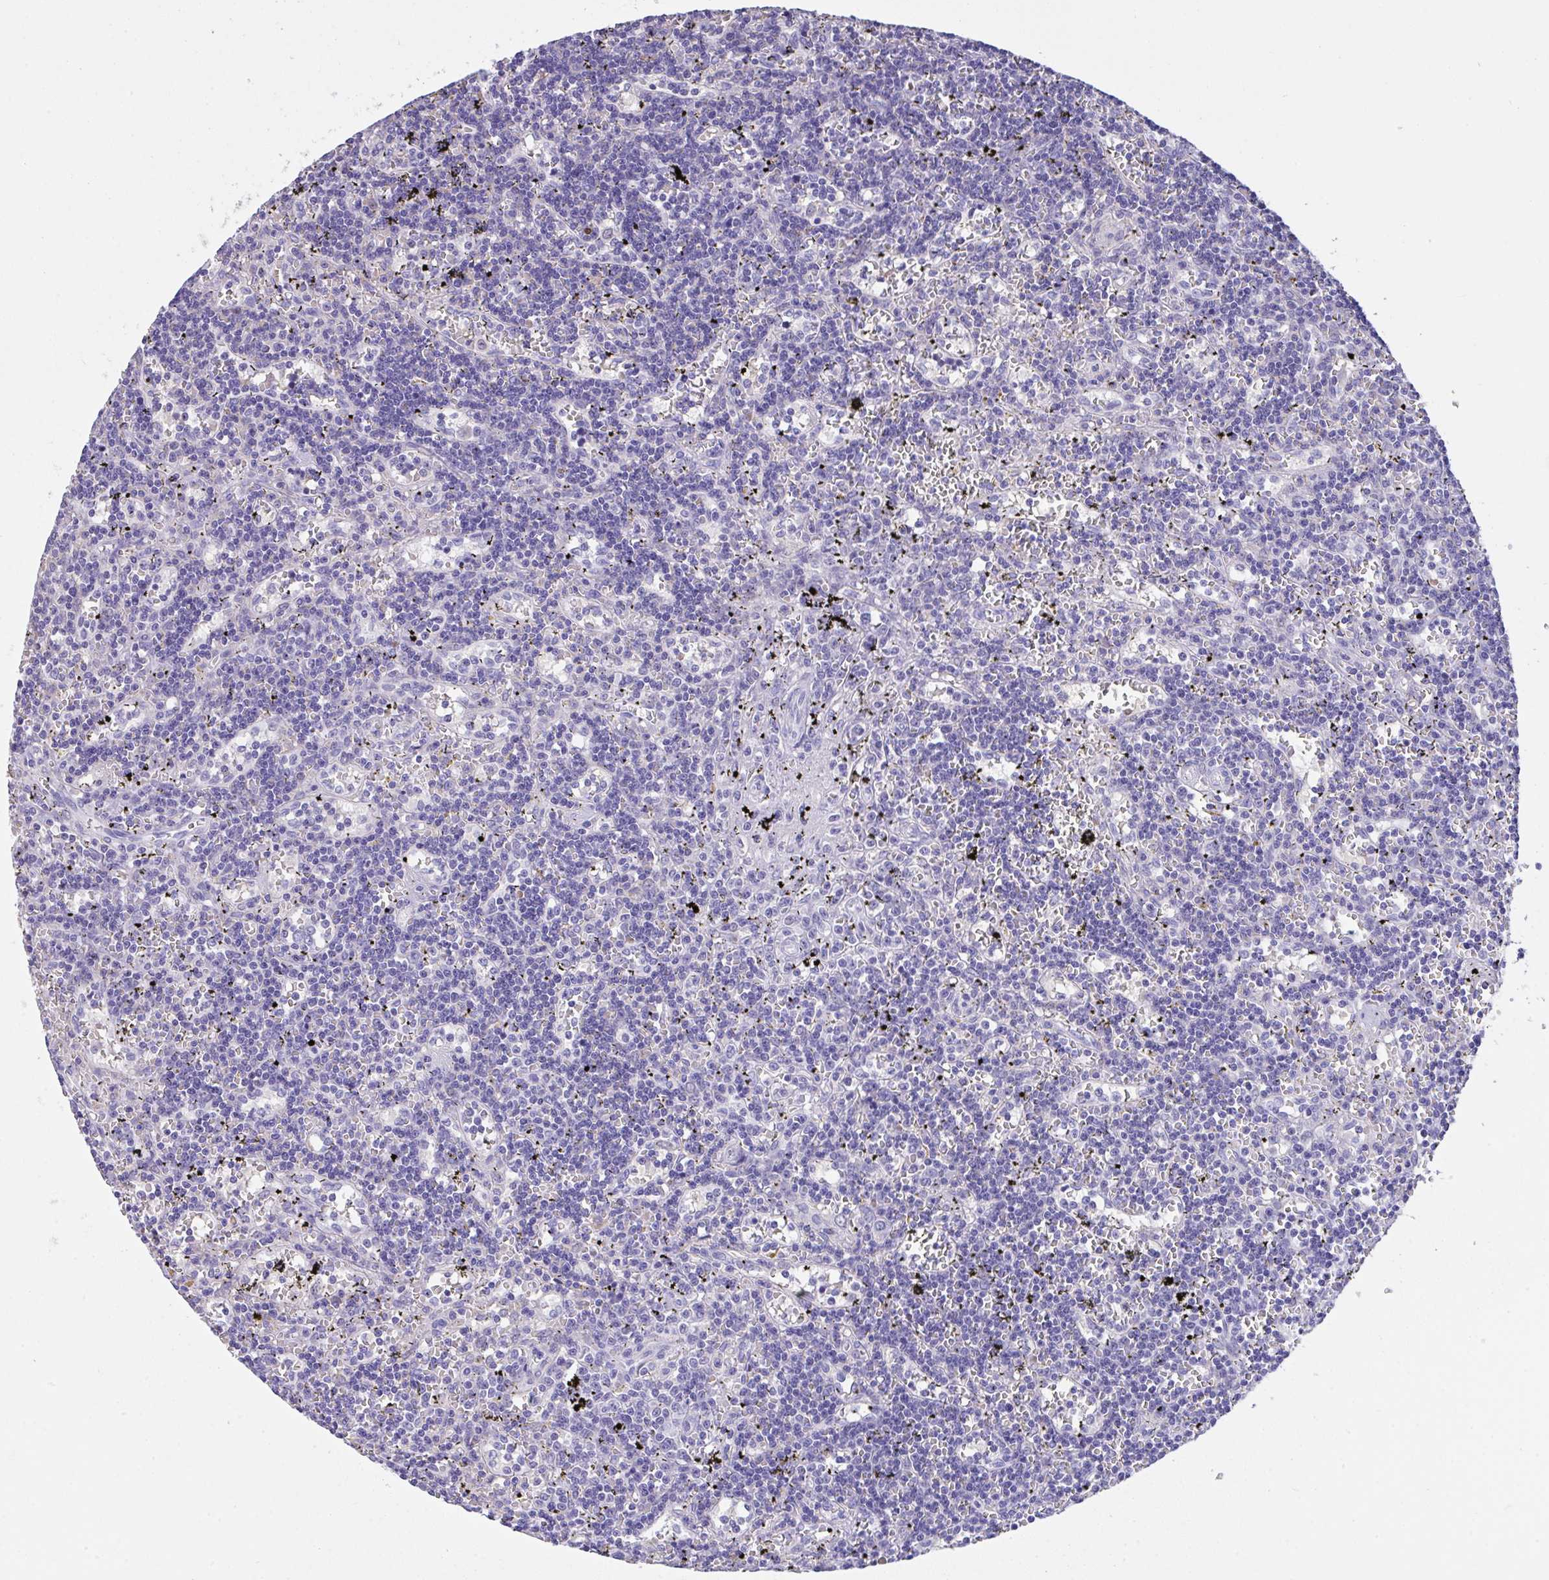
{"staining": {"intensity": "negative", "quantity": "none", "location": "none"}, "tissue": "lymphoma", "cell_type": "Tumor cells", "image_type": "cancer", "snomed": [{"axis": "morphology", "description": "Malignant lymphoma, non-Hodgkin's type, Low grade"}, {"axis": "topography", "description": "Spleen"}], "caption": "Immunohistochemistry of malignant lymphoma, non-Hodgkin's type (low-grade) reveals no expression in tumor cells.", "gene": "CA10", "patient": {"sex": "male", "age": 60}}